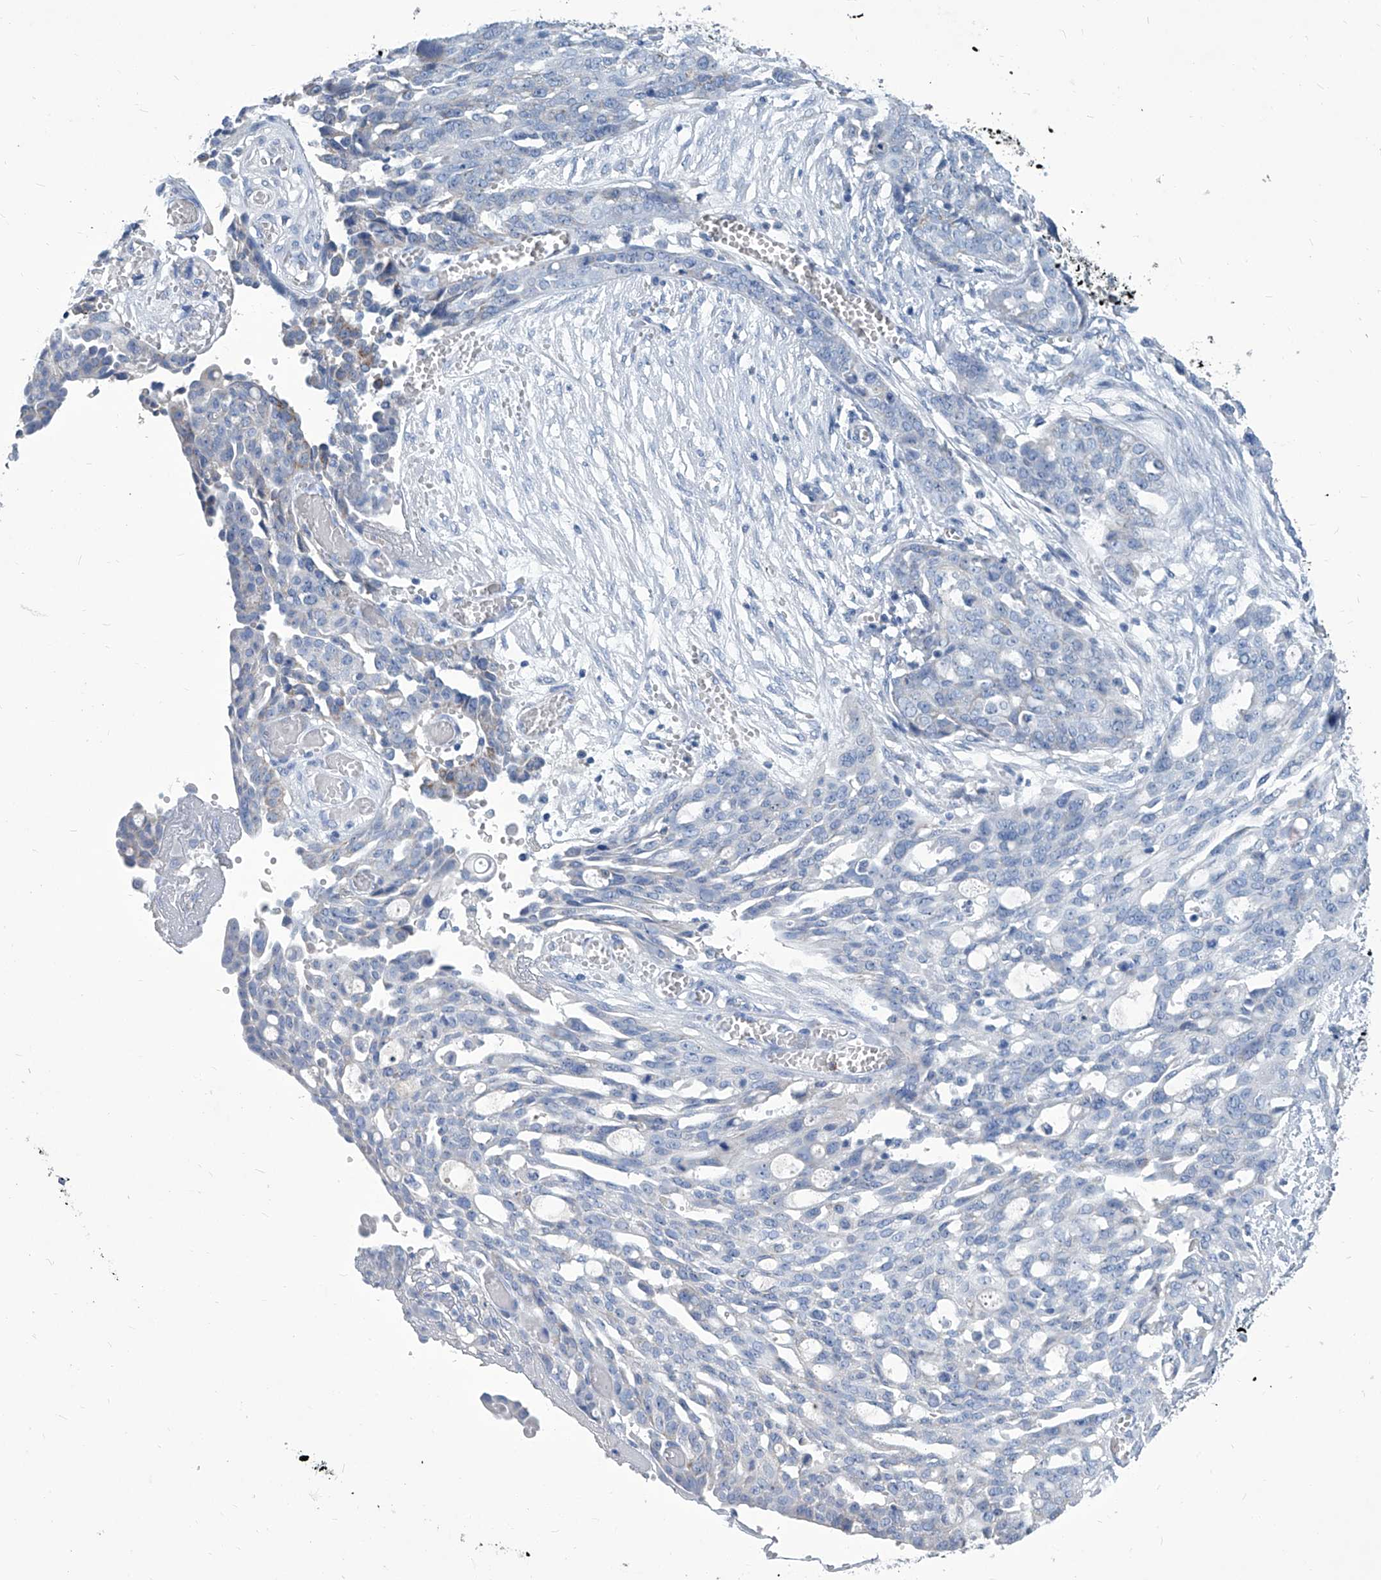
{"staining": {"intensity": "negative", "quantity": "none", "location": "none"}, "tissue": "ovarian cancer", "cell_type": "Tumor cells", "image_type": "cancer", "snomed": [{"axis": "morphology", "description": "Cystadenocarcinoma, serous, NOS"}, {"axis": "topography", "description": "Soft tissue"}, {"axis": "topography", "description": "Ovary"}], "caption": "Image shows no significant protein staining in tumor cells of ovarian serous cystadenocarcinoma. (DAB (3,3'-diaminobenzidine) immunohistochemistry (IHC) with hematoxylin counter stain).", "gene": "MTARC1", "patient": {"sex": "female", "age": 57}}